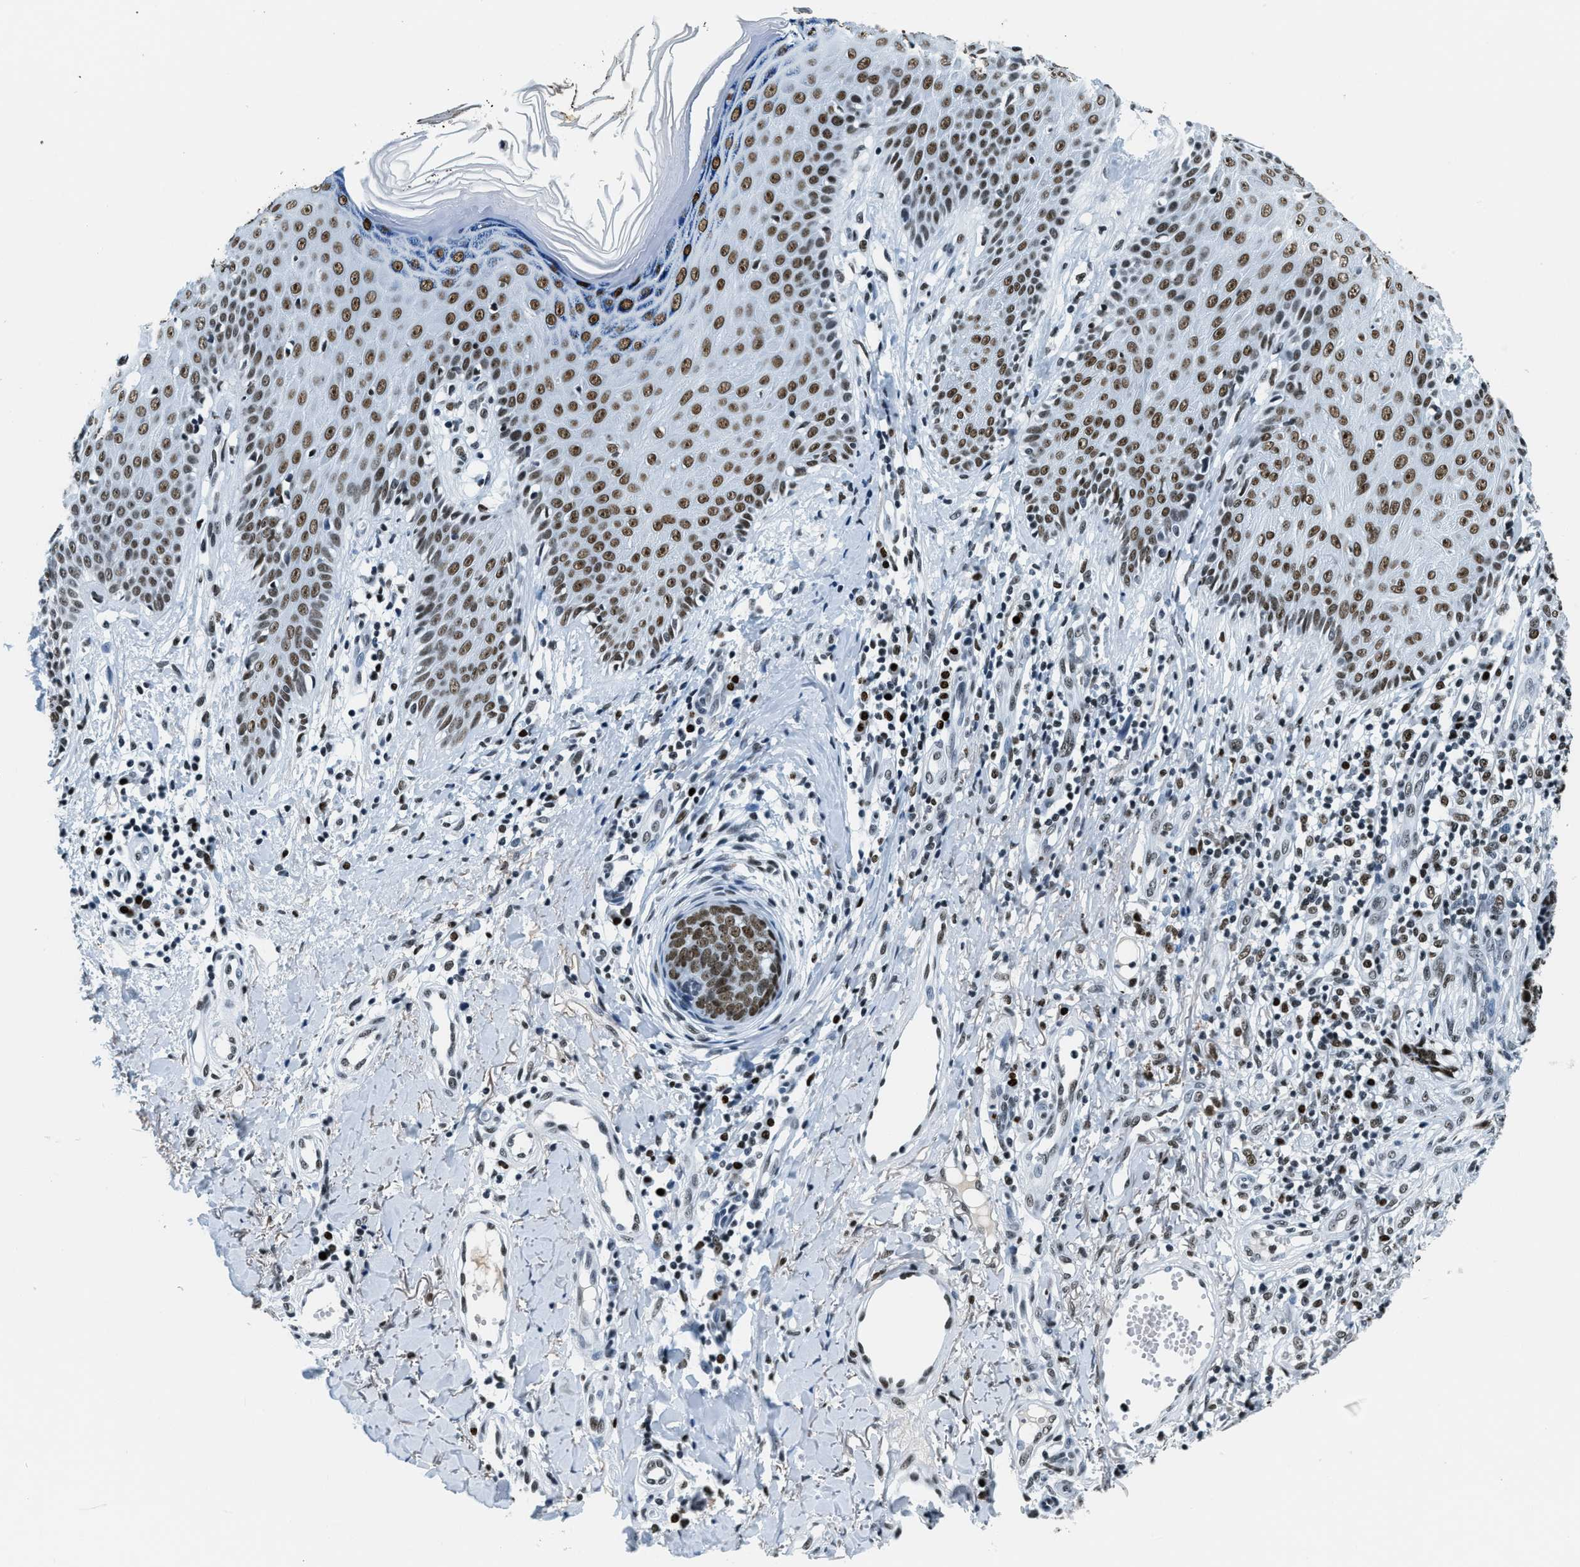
{"staining": {"intensity": "moderate", "quantity": ">75%", "location": "nuclear"}, "tissue": "skin cancer", "cell_type": "Tumor cells", "image_type": "cancer", "snomed": [{"axis": "morphology", "description": "Basal cell carcinoma"}, {"axis": "topography", "description": "Skin"}], "caption": "The photomicrograph shows staining of skin cancer (basal cell carcinoma), revealing moderate nuclear protein positivity (brown color) within tumor cells. (DAB IHC with brightfield microscopy, high magnification).", "gene": "TOP1", "patient": {"sex": "female", "age": 64}}